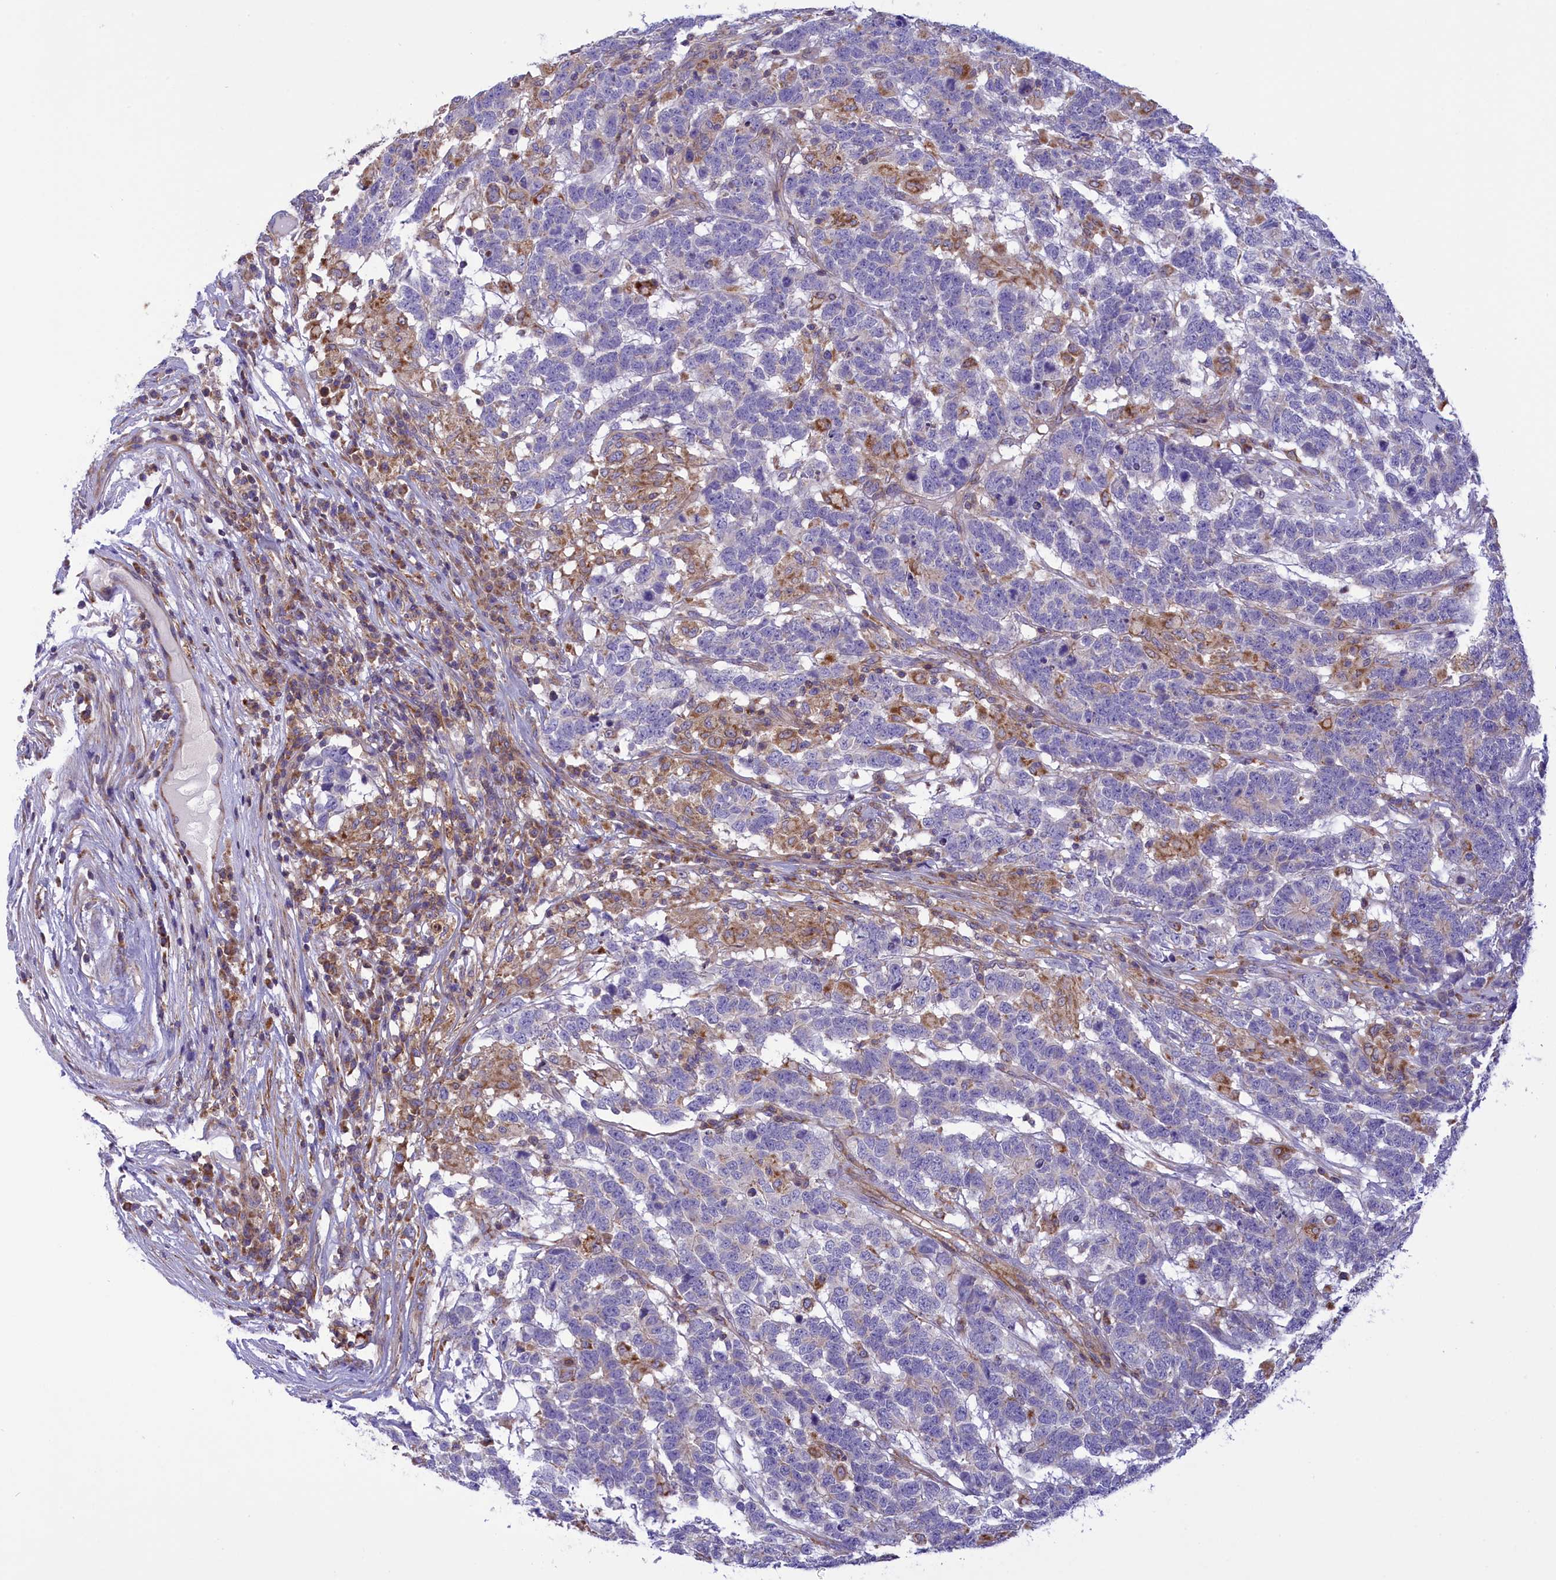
{"staining": {"intensity": "negative", "quantity": "none", "location": "none"}, "tissue": "testis cancer", "cell_type": "Tumor cells", "image_type": "cancer", "snomed": [{"axis": "morphology", "description": "Carcinoma, Embryonal, NOS"}, {"axis": "topography", "description": "Testis"}], "caption": "This micrograph is of testis cancer (embryonal carcinoma) stained with immunohistochemistry to label a protein in brown with the nuclei are counter-stained blue. There is no staining in tumor cells. The staining is performed using DAB brown chromogen with nuclei counter-stained in using hematoxylin.", "gene": "CORO7-PAM16", "patient": {"sex": "male", "age": 26}}